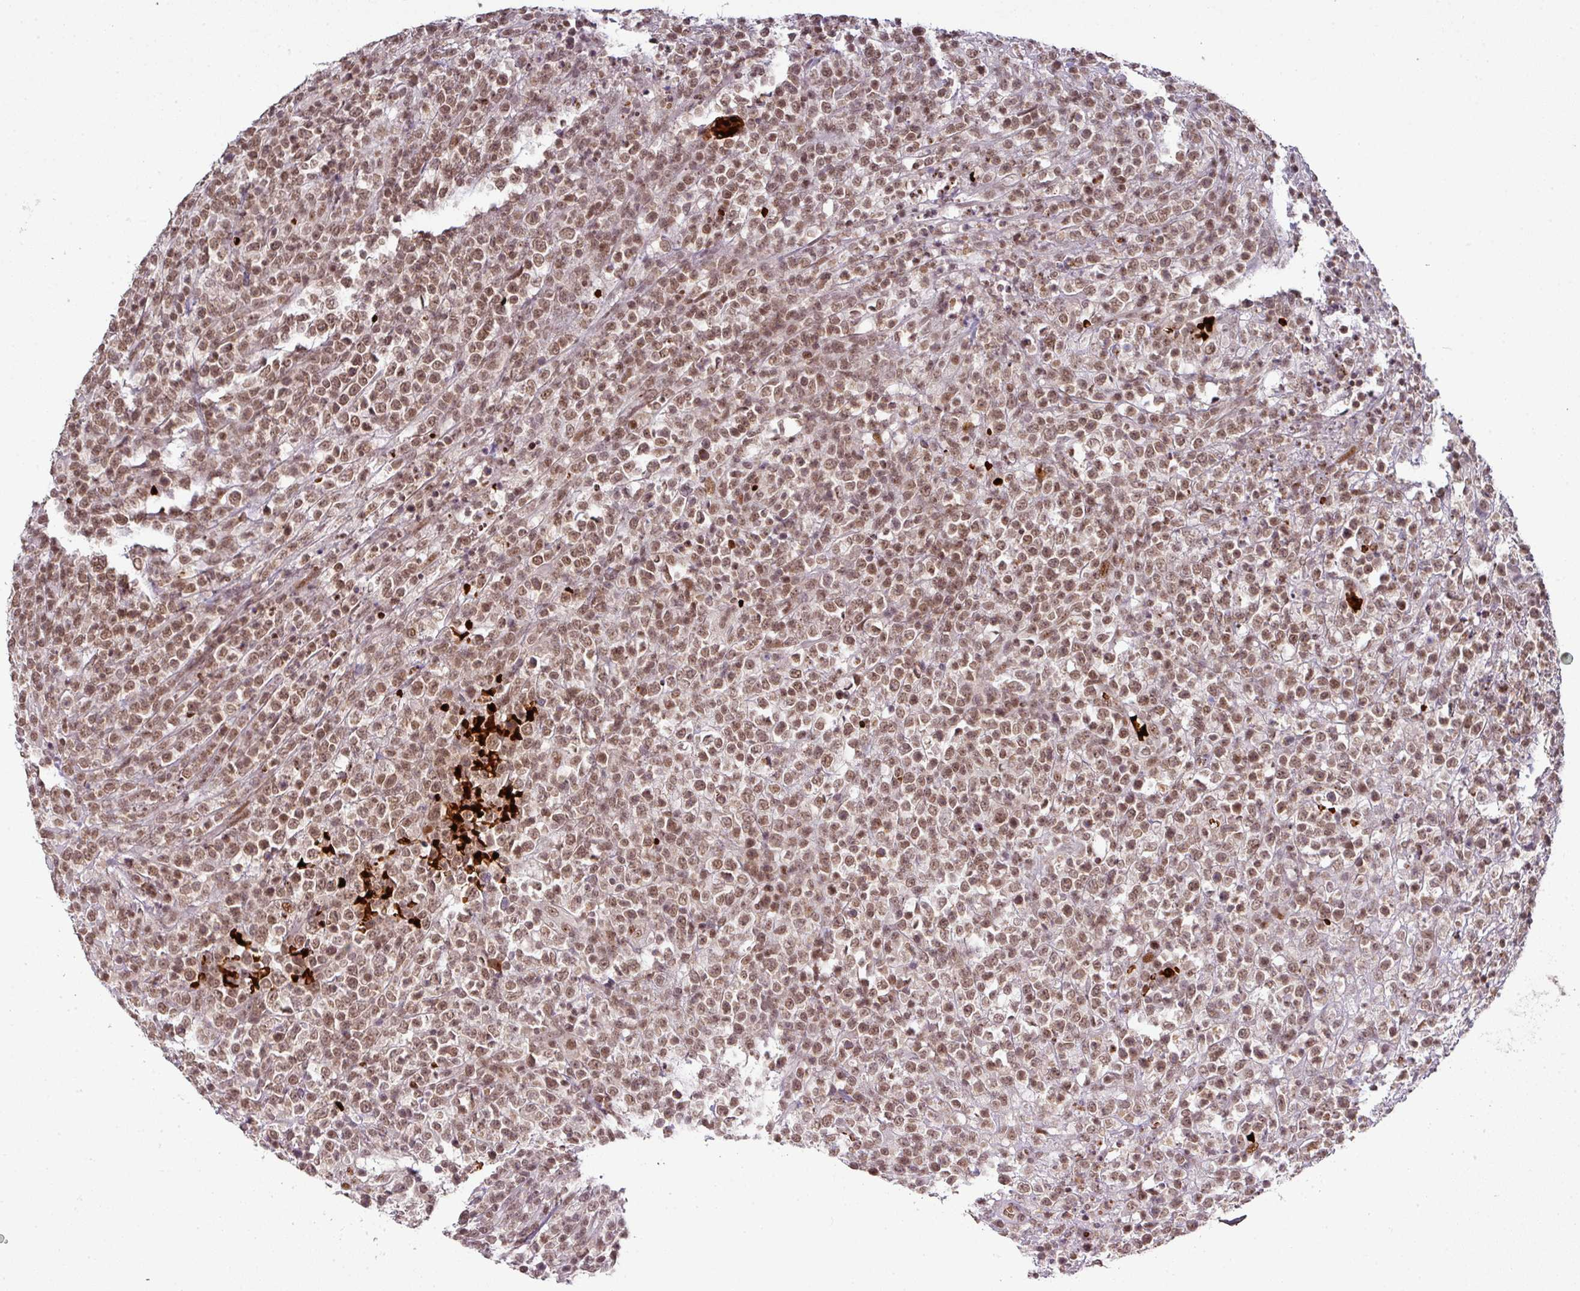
{"staining": {"intensity": "moderate", "quantity": ">75%", "location": "nuclear"}, "tissue": "lymphoma", "cell_type": "Tumor cells", "image_type": "cancer", "snomed": [{"axis": "morphology", "description": "Malignant lymphoma, non-Hodgkin's type, High grade"}, {"axis": "topography", "description": "Colon"}], "caption": "Immunohistochemical staining of high-grade malignant lymphoma, non-Hodgkin's type exhibits medium levels of moderate nuclear protein expression in about >75% of tumor cells.", "gene": "NEIL1", "patient": {"sex": "female", "age": 53}}